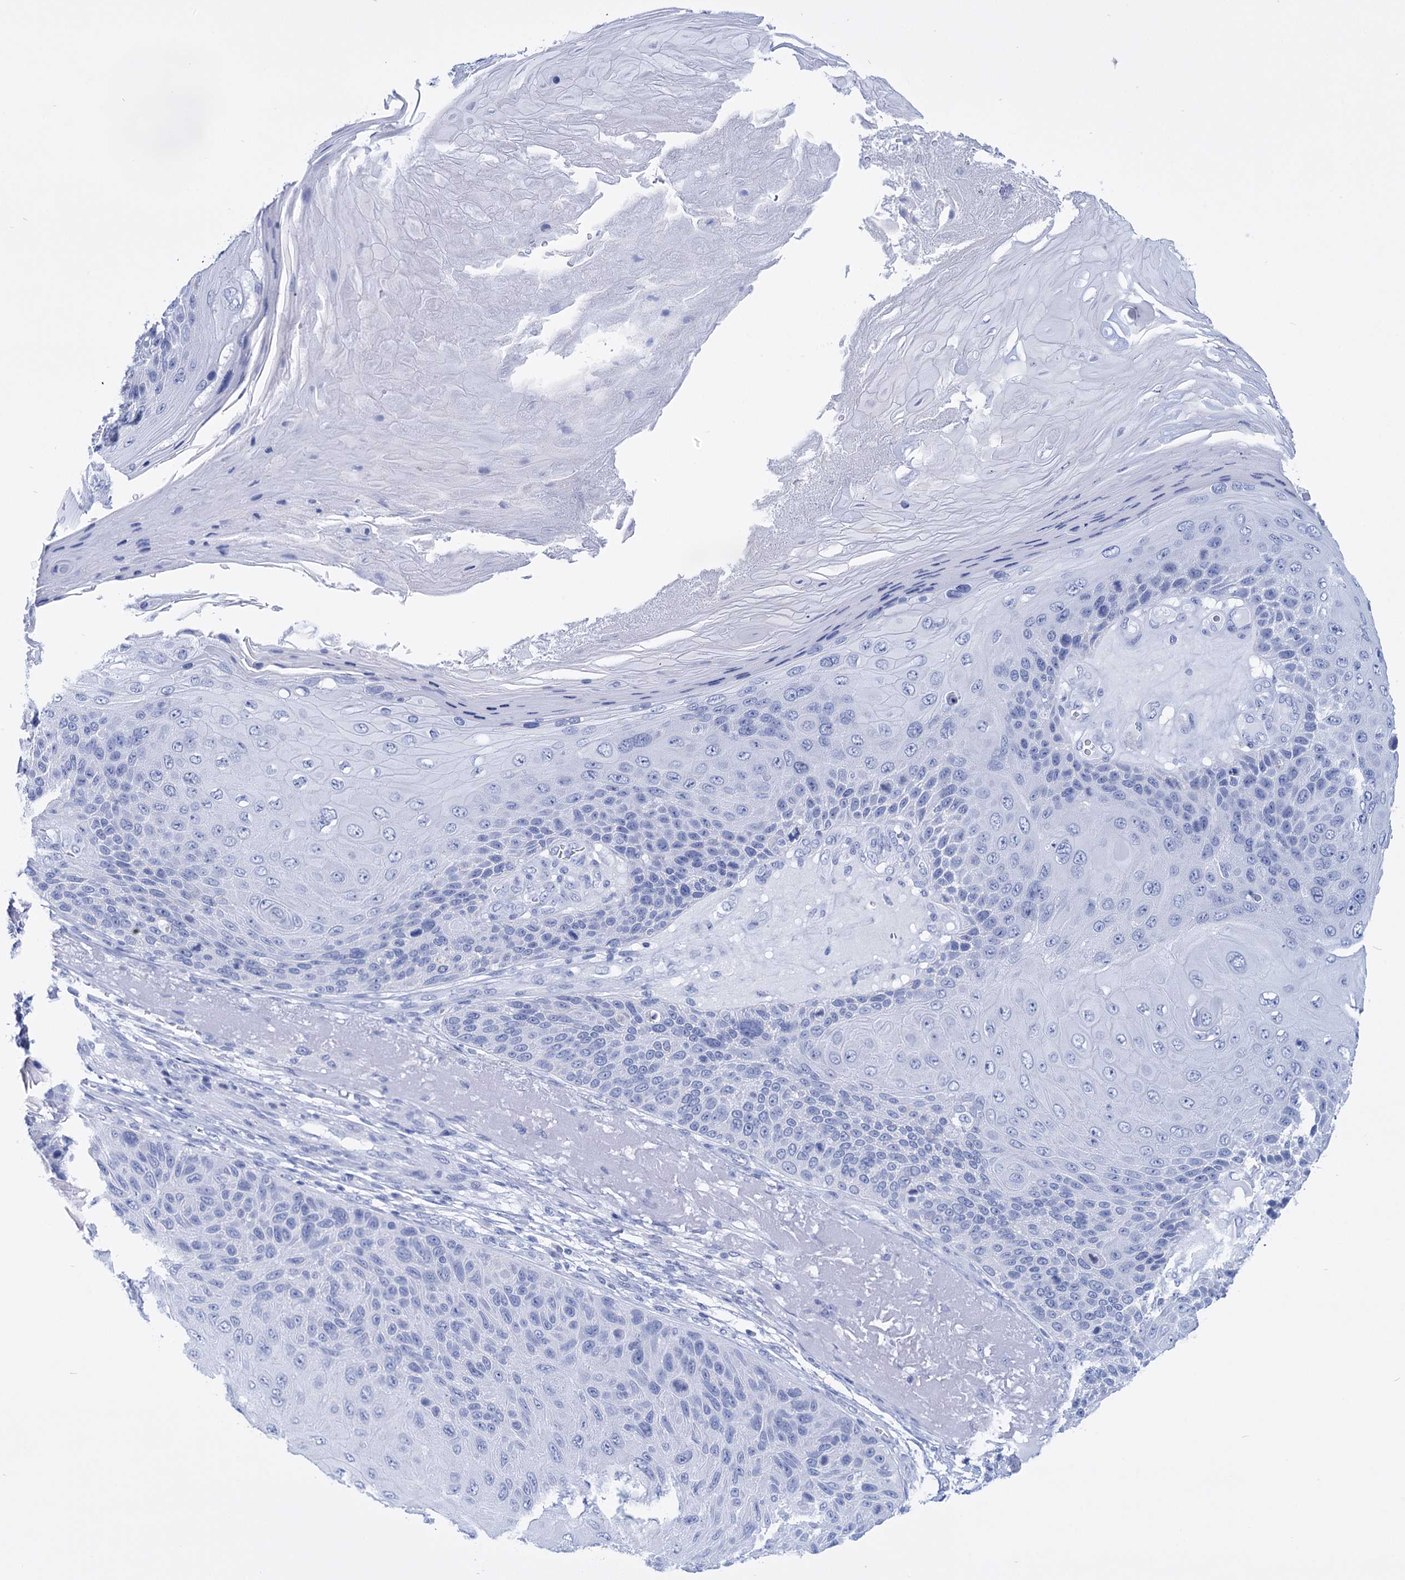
{"staining": {"intensity": "negative", "quantity": "none", "location": "none"}, "tissue": "skin cancer", "cell_type": "Tumor cells", "image_type": "cancer", "snomed": [{"axis": "morphology", "description": "Squamous cell carcinoma, NOS"}, {"axis": "topography", "description": "Skin"}], "caption": "DAB immunohistochemical staining of skin cancer (squamous cell carcinoma) reveals no significant expression in tumor cells. (Brightfield microscopy of DAB immunohistochemistry at high magnification).", "gene": "FBXW12", "patient": {"sex": "female", "age": 88}}